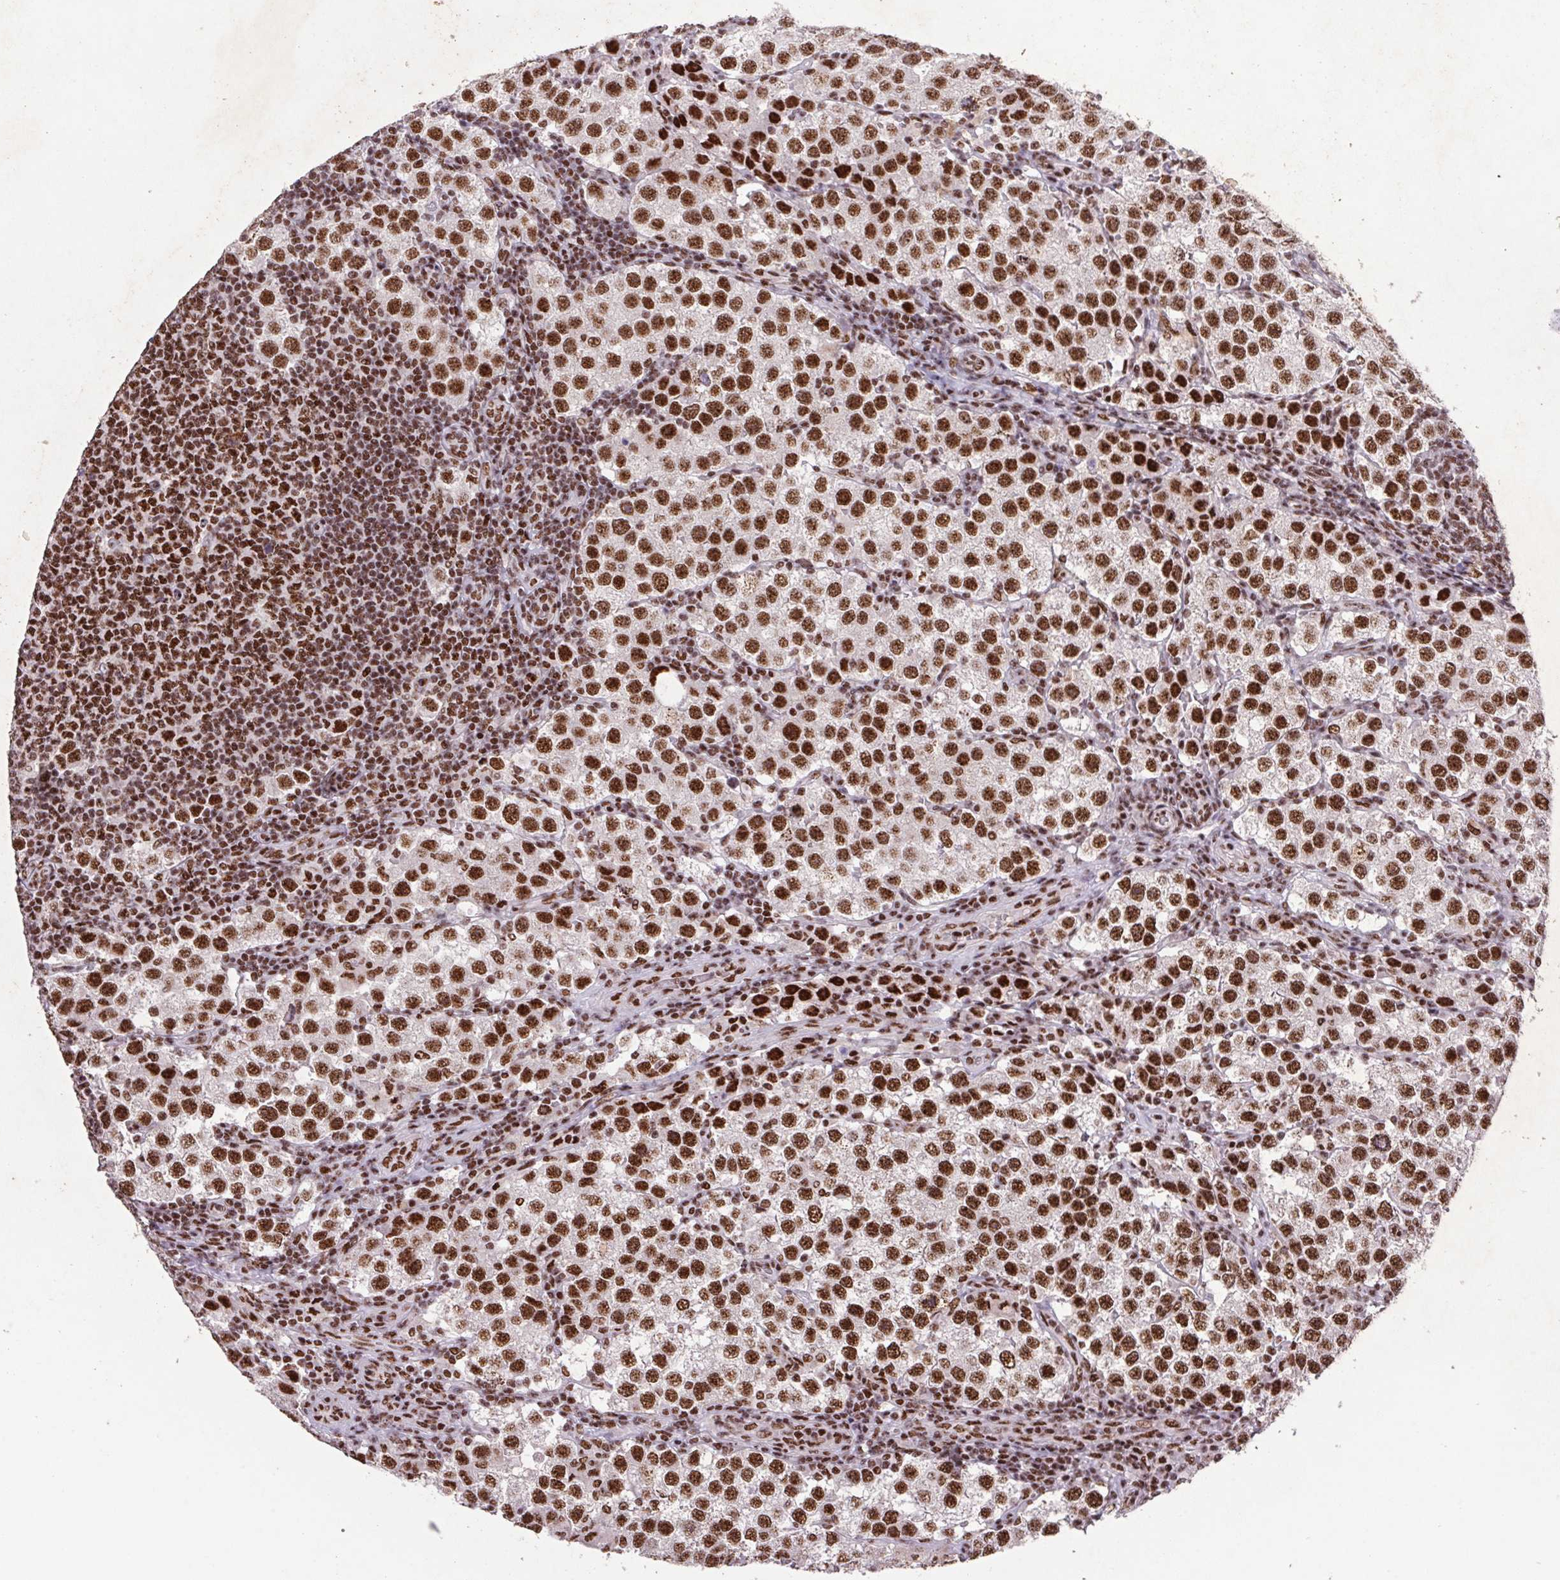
{"staining": {"intensity": "strong", "quantity": ">75%", "location": "nuclear"}, "tissue": "testis cancer", "cell_type": "Tumor cells", "image_type": "cancer", "snomed": [{"axis": "morphology", "description": "Seminoma, NOS"}, {"axis": "topography", "description": "Testis"}], "caption": "Strong nuclear protein expression is seen in approximately >75% of tumor cells in seminoma (testis).", "gene": "LDLRAD4", "patient": {"sex": "male", "age": 37}}